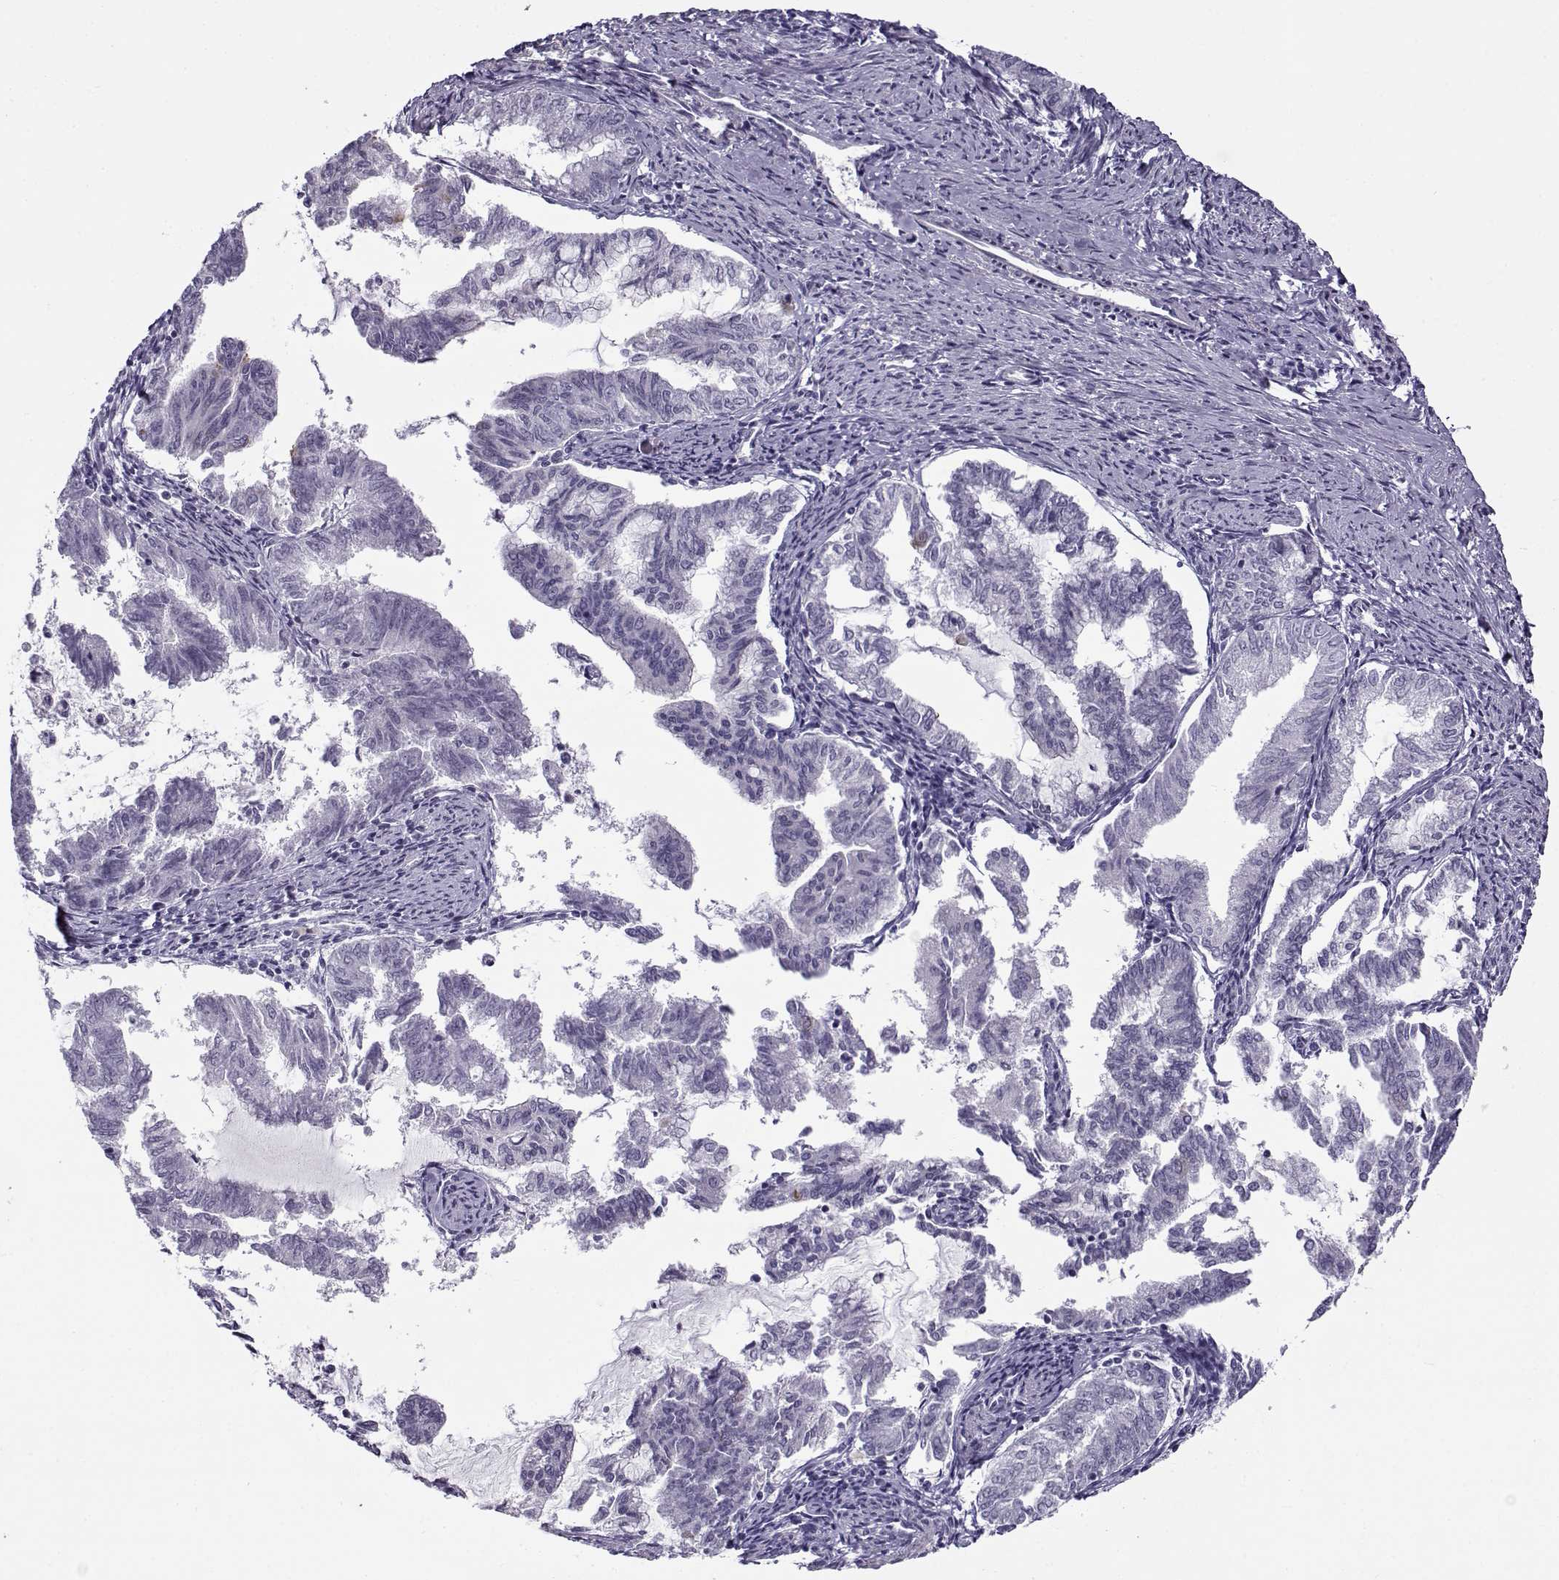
{"staining": {"intensity": "negative", "quantity": "none", "location": "none"}, "tissue": "endometrial cancer", "cell_type": "Tumor cells", "image_type": "cancer", "snomed": [{"axis": "morphology", "description": "Adenocarcinoma, NOS"}, {"axis": "topography", "description": "Endometrium"}], "caption": "Immunohistochemistry histopathology image of neoplastic tissue: human adenocarcinoma (endometrial) stained with DAB (3,3'-diaminobenzidine) exhibits no significant protein expression in tumor cells.", "gene": "TEX55", "patient": {"sex": "female", "age": 79}}